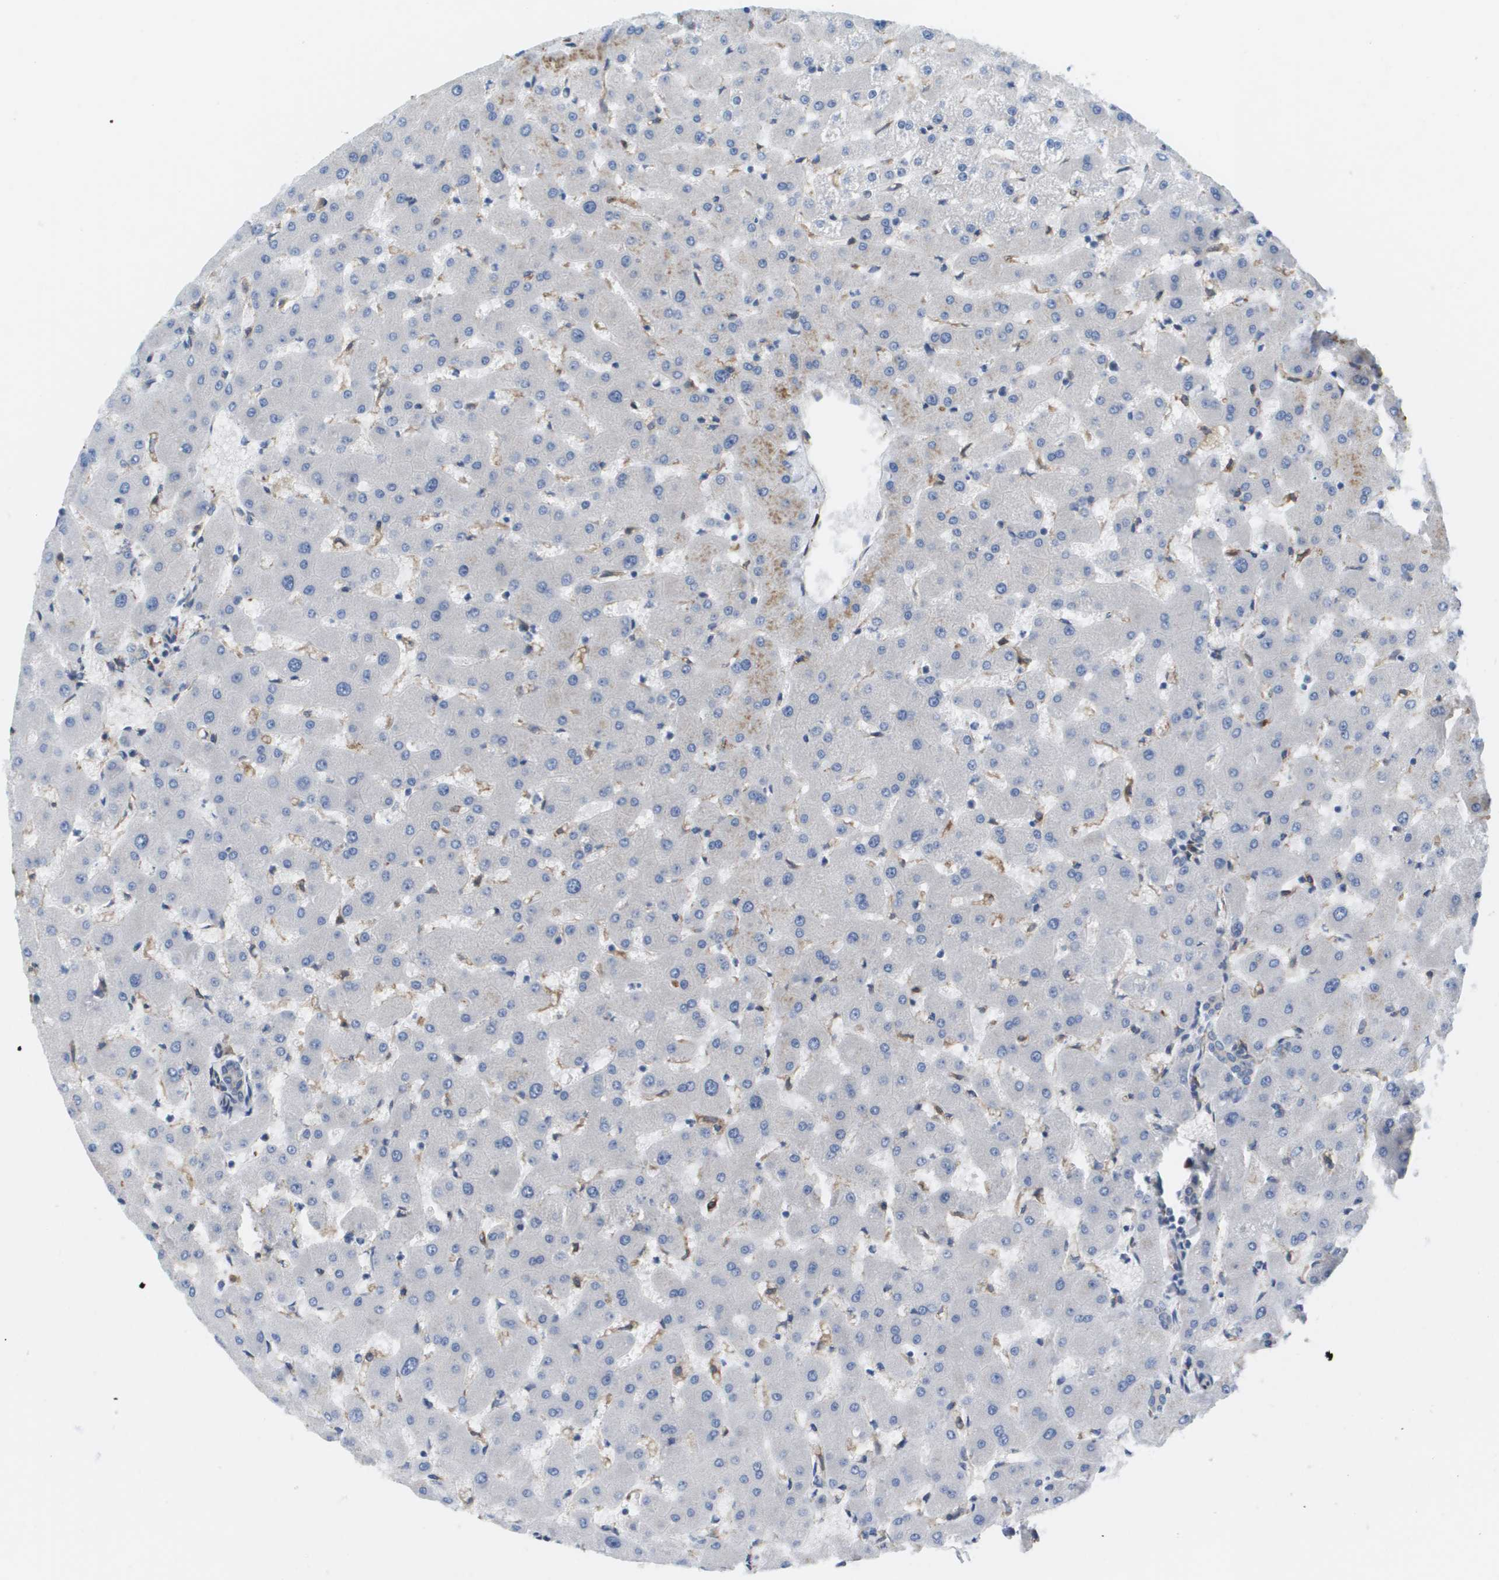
{"staining": {"intensity": "negative", "quantity": "none", "location": "none"}, "tissue": "liver", "cell_type": "Cholangiocytes", "image_type": "normal", "snomed": [{"axis": "morphology", "description": "Normal tissue, NOS"}, {"axis": "topography", "description": "Liver"}], "caption": "Liver stained for a protein using immunohistochemistry (IHC) exhibits no expression cholangiocytes.", "gene": "ST3GAL2", "patient": {"sex": "female", "age": 63}}